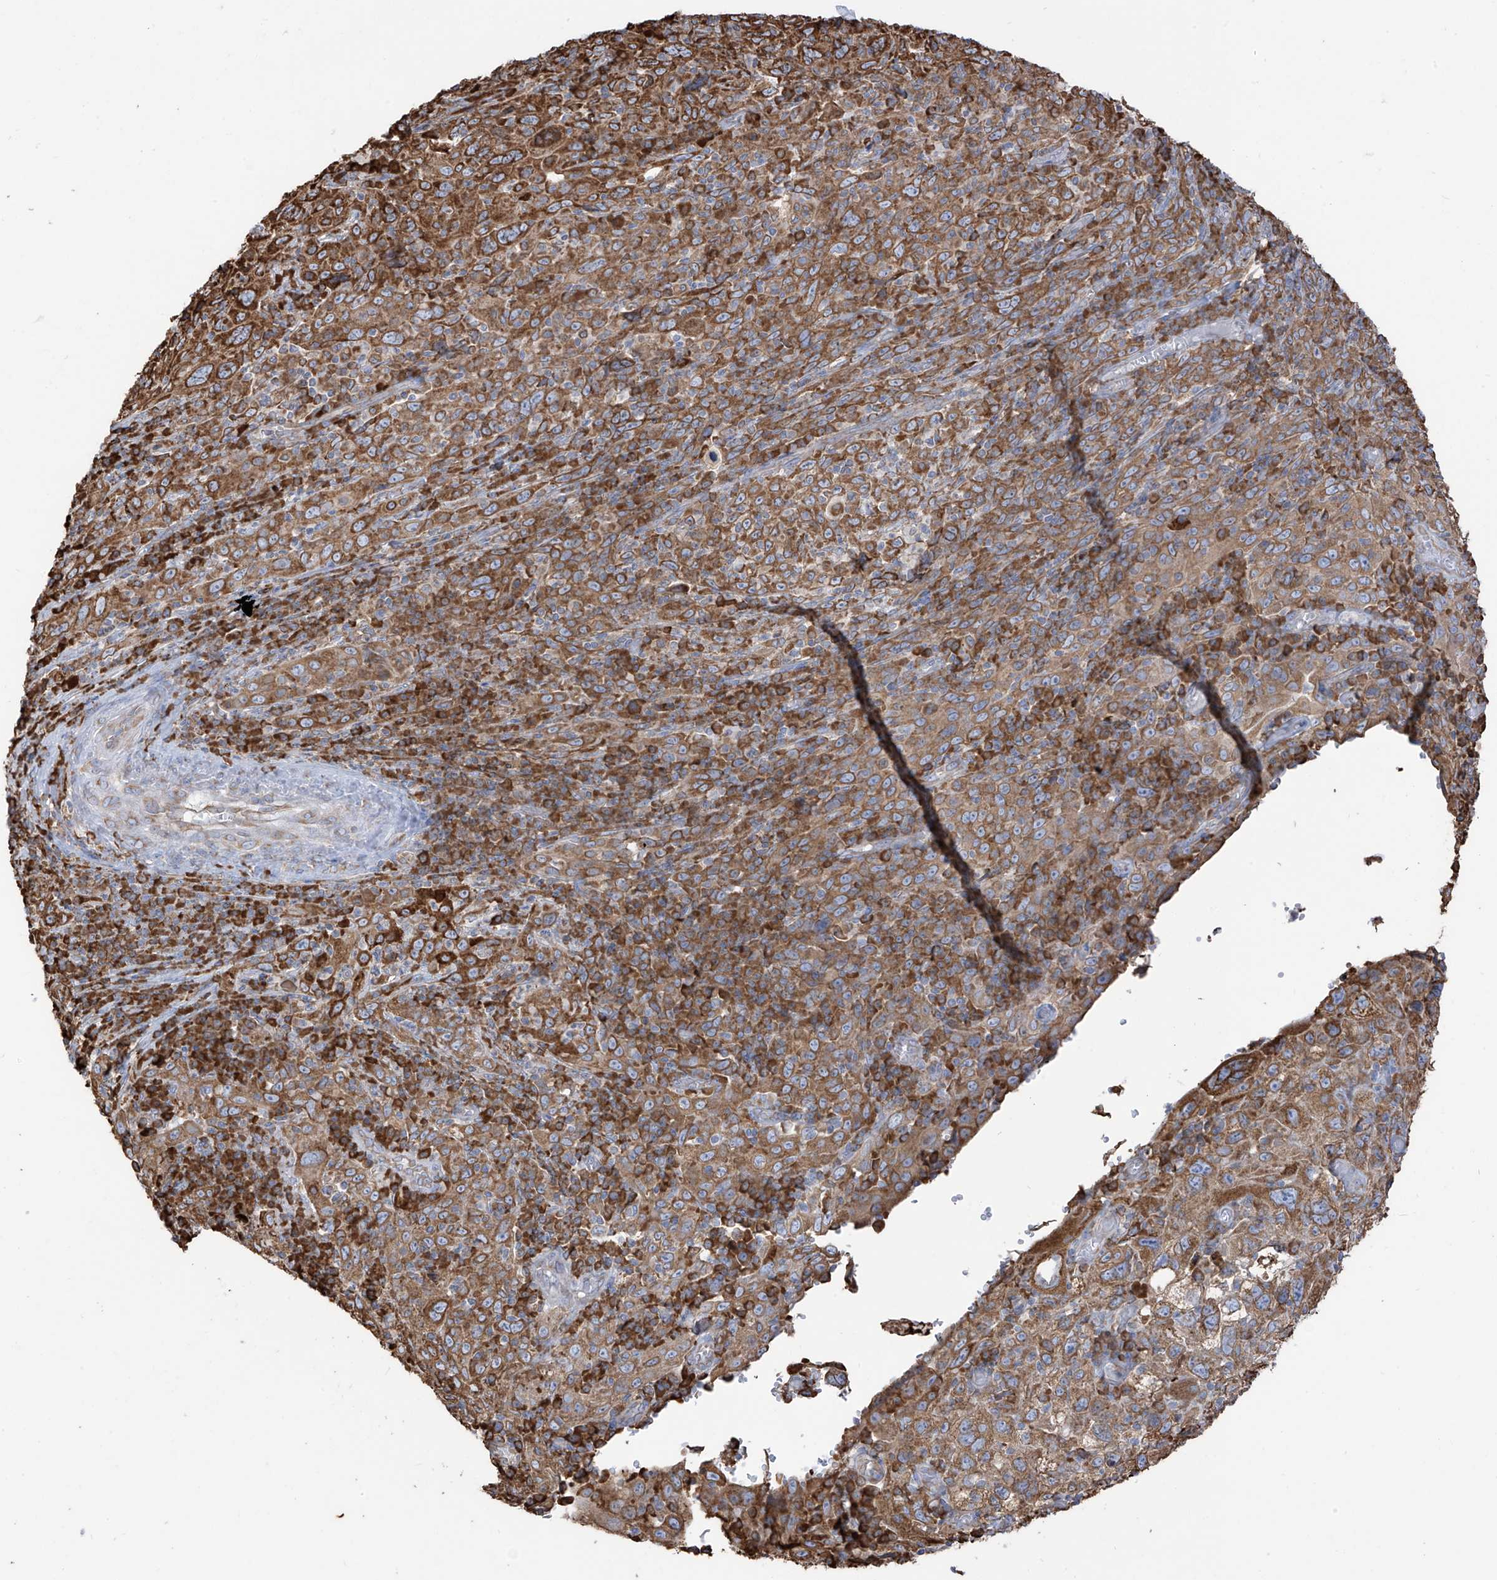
{"staining": {"intensity": "moderate", "quantity": ">75%", "location": "cytoplasmic/membranous"}, "tissue": "cervical cancer", "cell_type": "Tumor cells", "image_type": "cancer", "snomed": [{"axis": "morphology", "description": "Squamous cell carcinoma, NOS"}, {"axis": "topography", "description": "Cervix"}], "caption": "Squamous cell carcinoma (cervical) stained for a protein (brown) reveals moderate cytoplasmic/membranous positive staining in approximately >75% of tumor cells.", "gene": "PDIA6", "patient": {"sex": "female", "age": 46}}